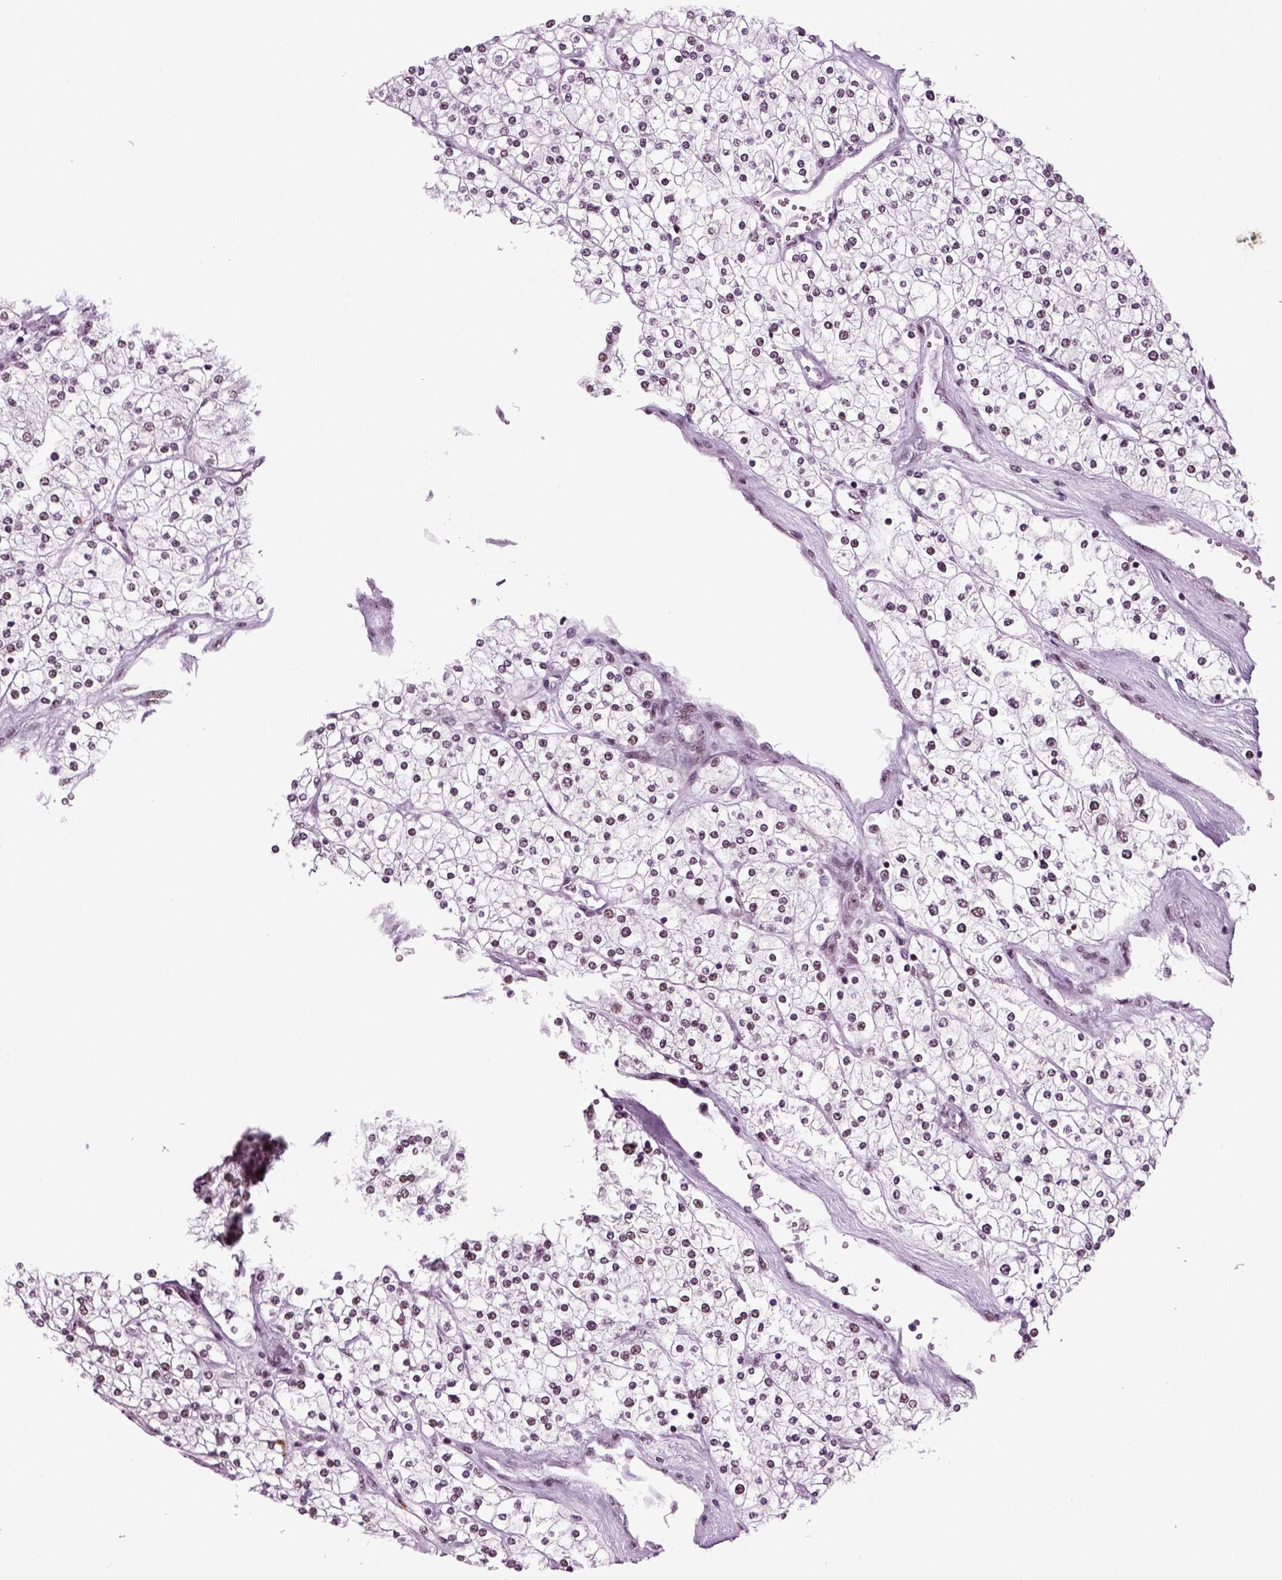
{"staining": {"intensity": "weak", "quantity": "<25%", "location": "nuclear"}, "tissue": "renal cancer", "cell_type": "Tumor cells", "image_type": "cancer", "snomed": [{"axis": "morphology", "description": "Adenocarcinoma, NOS"}, {"axis": "topography", "description": "Kidney"}], "caption": "A histopathology image of adenocarcinoma (renal) stained for a protein exhibits no brown staining in tumor cells.", "gene": "RCOR3", "patient": {"sex": "male", "age": 80}}